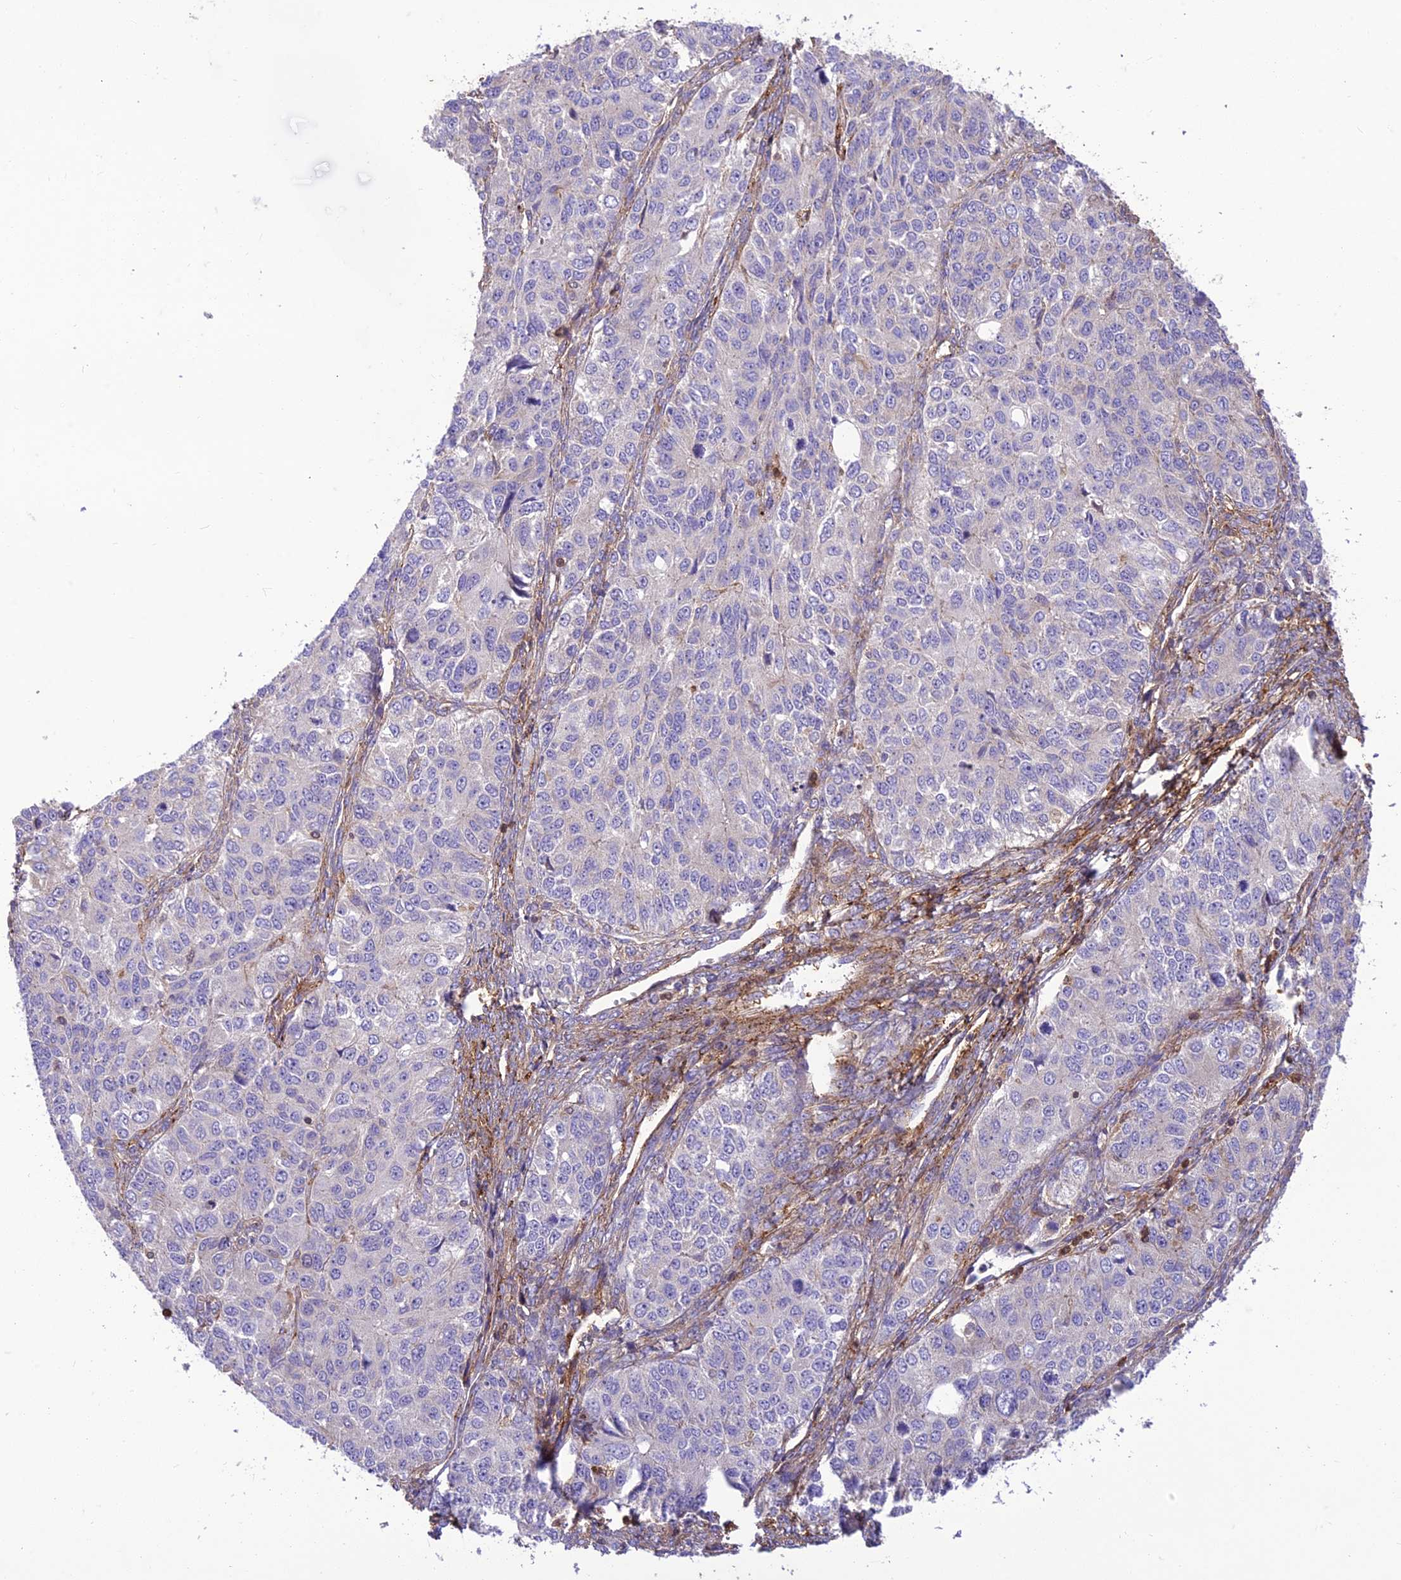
{"staining": {"intensity": "negative", "quantity": "none", "location": "none"}, "tissue": "ovarian cancer", "cell_type": "Tumor cells", "image_type": "cancer", "snomed": [{"axis": "morphology", "description": "Carcinoma, endometroid"}, {"axis": "topography", "description": "Ovary"}], "caption": "This is an IHC histopathology image of endometroid carcinoma (ovarian). There is no positivity in tumor cells.", "gene": "HPSE2", "patient": {"sex": "female", "age": 51}}